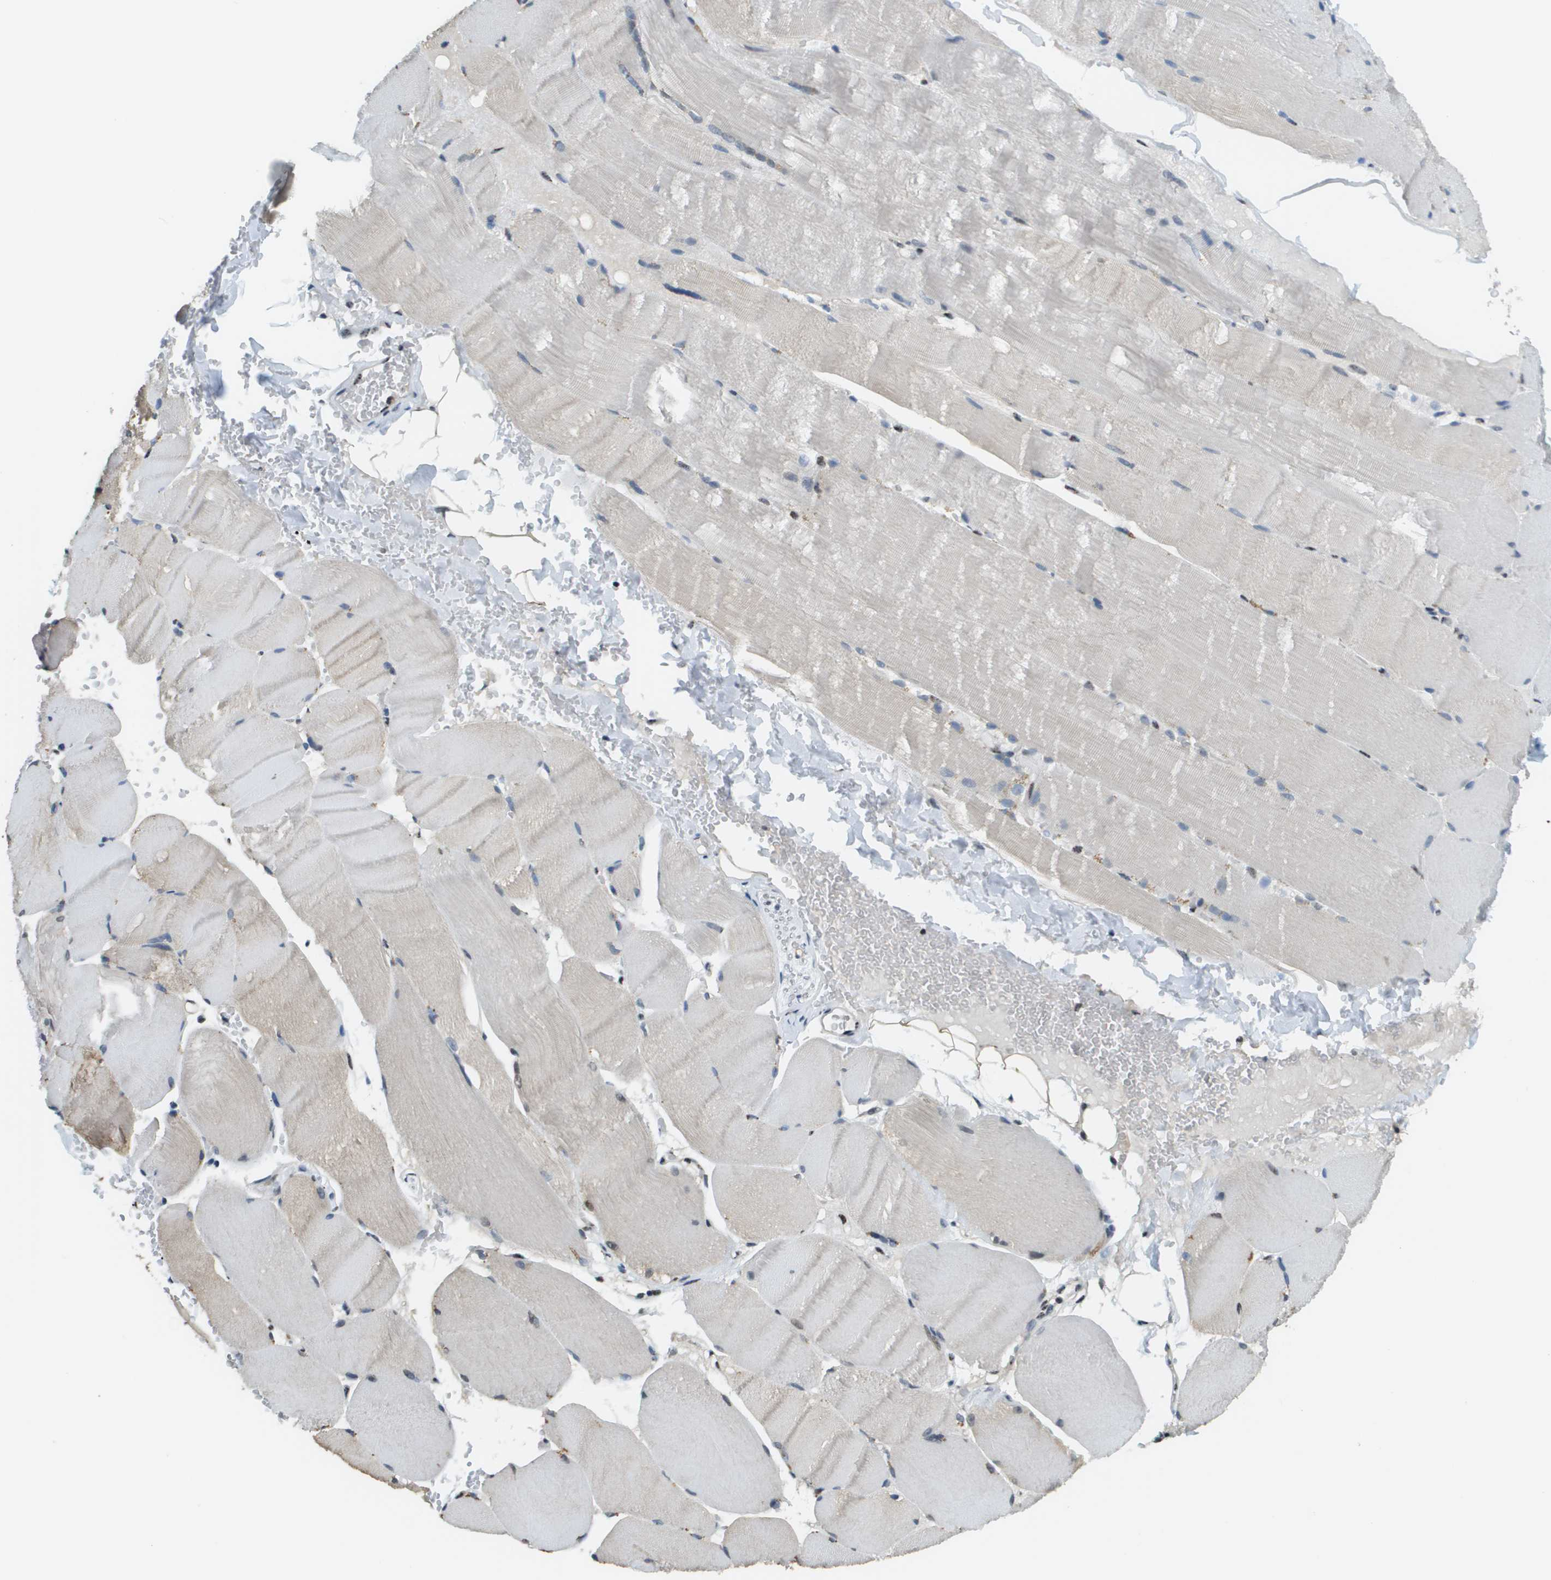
{"staining": {"intensity": "negative", "quantity": "none", "location": "none"}, "tissue": "skeletal muscle", "cell_type": "Myocytes", "image_type": "normal", "snomed": [{"axis": "morphology", "description": "Normal tissue, NOS"}, {"axis": "topography", "description": "Skin"}, {"axis": "topography", "description": "Skeletal muscle"}], "caption": "DAB (3,3'-diaminobenzidine) immunohistochemical staining of normal skeletal muscle exhibits no significant expression in myocytes.", "gene": "SP100", "patient": {"sex": "male", "age": 83}}